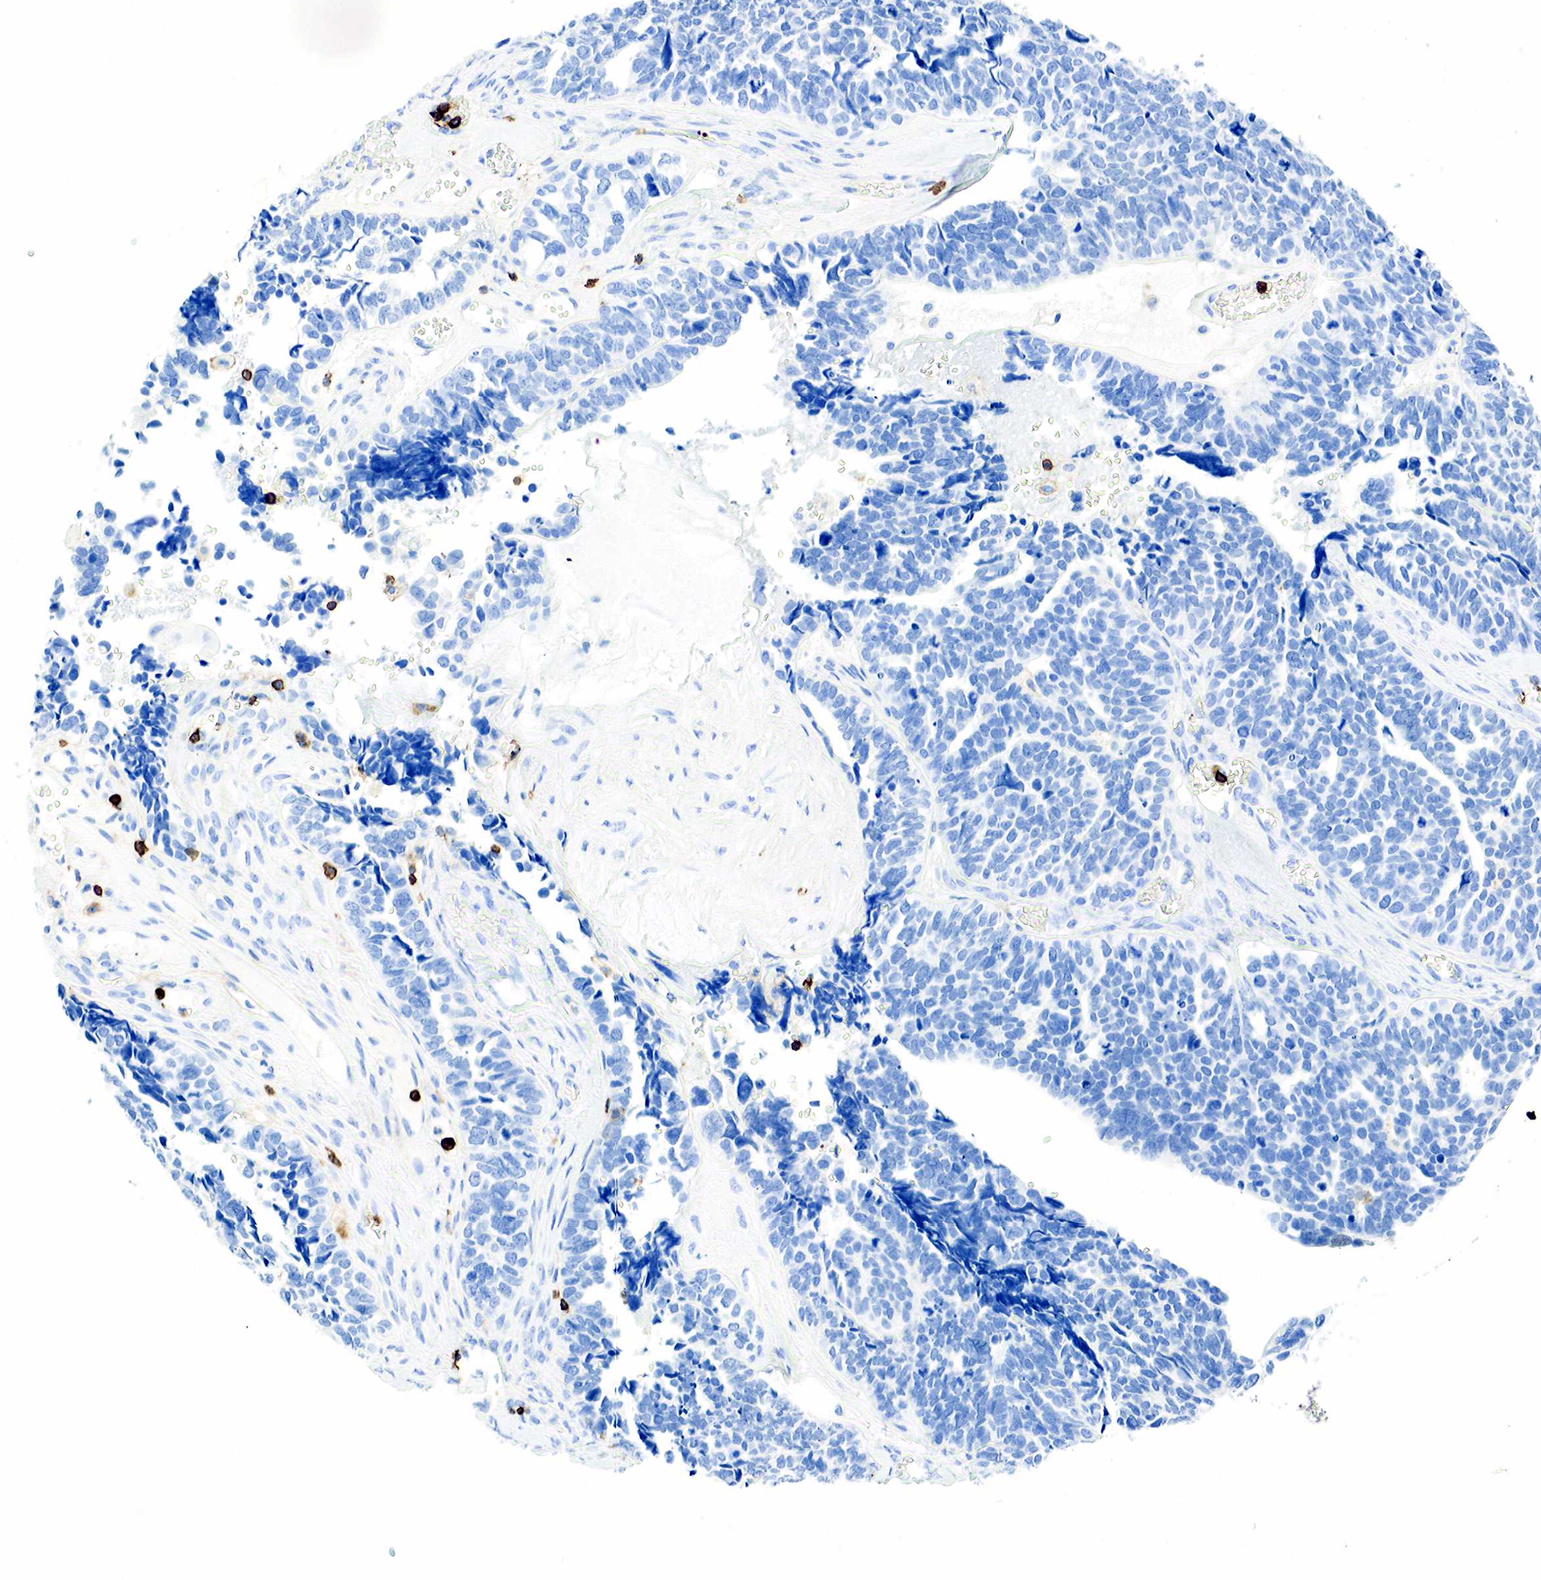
{"staining": {"intensity": "negative", "quantity": "none", "location": "none"}, "tissue": "ovarian cancer", "cell_type": "Tumor cells", "image_type": "cancer", "snomed": [{"axis": "morphology", "description": "Cystadenocarcinoma, serous, NOS"}, {"axis": "topography", "description": "Ovary"}], "caption": "Immunohistochemistry (IHC) photomicrograph of neoplastic tissue: ovarian serous cystadenocarcinoma stained with DAB (3,3'-diaminobenzidine) reveals no significant protein positivity in tumor cells.", "gene": "PTPRC", "patient": {"sex": "female", "age": 77}}